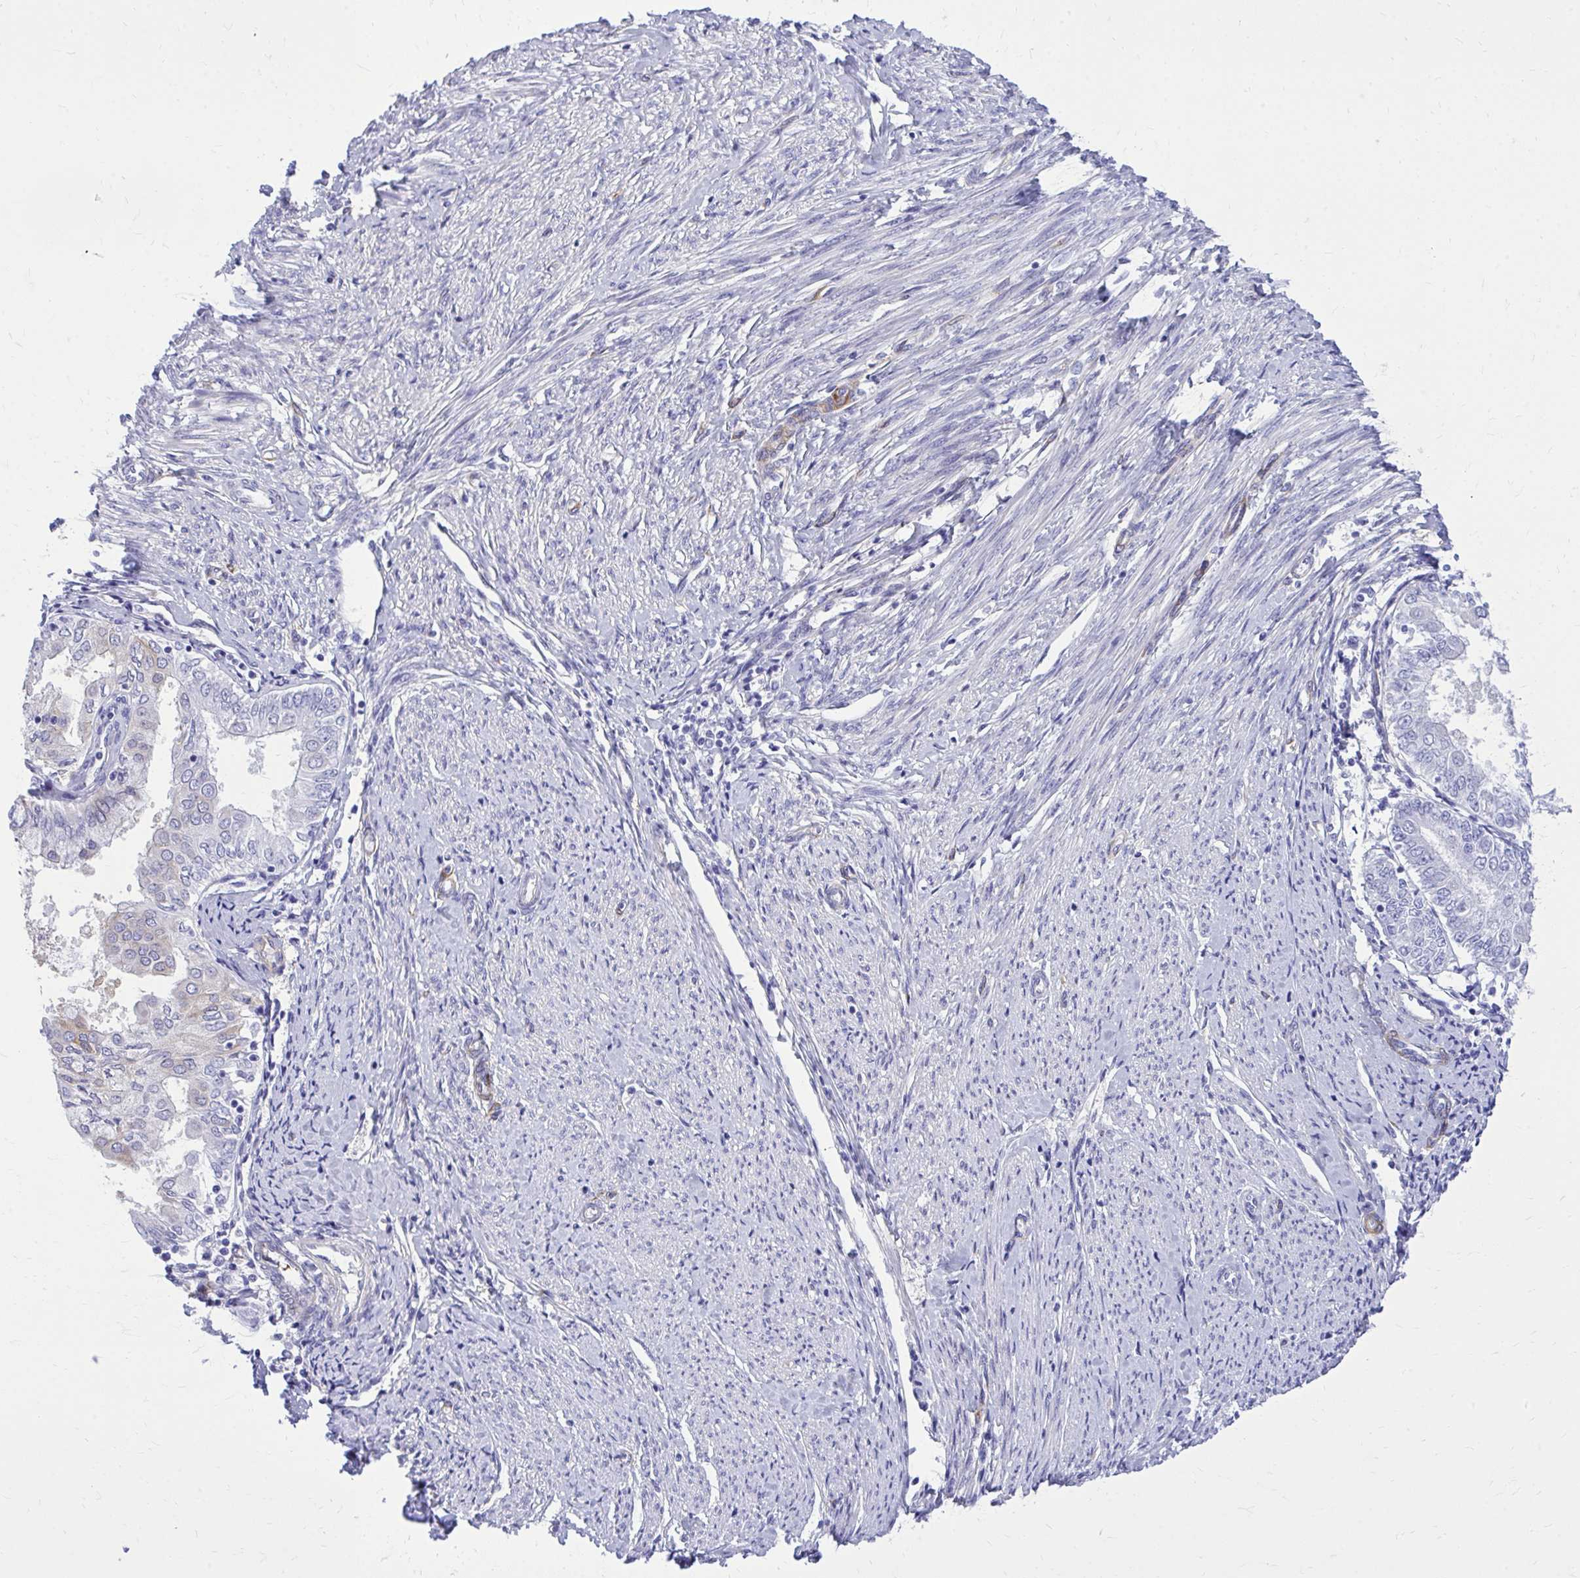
{"staining": {"intensity": "negative", "quantity": "none", "location": "none"}, "tissue": "endometrial cancer", "cell_type": "Tumor cells", "image_type": "cancer", "snomed": [{"axis": "morphology", "description": "Adenocarcinoma, NOS"}, {"axis": "topography", "description": "Endometrium"}], "caption": "An image of endometrial cancer (adenocarcinoma) stained for a protein shows no brown staining in tumor cells. Nuclei are stained in blue.", "gene": "EPB41L1", "patient": {"sex": "female", "age": 68}}